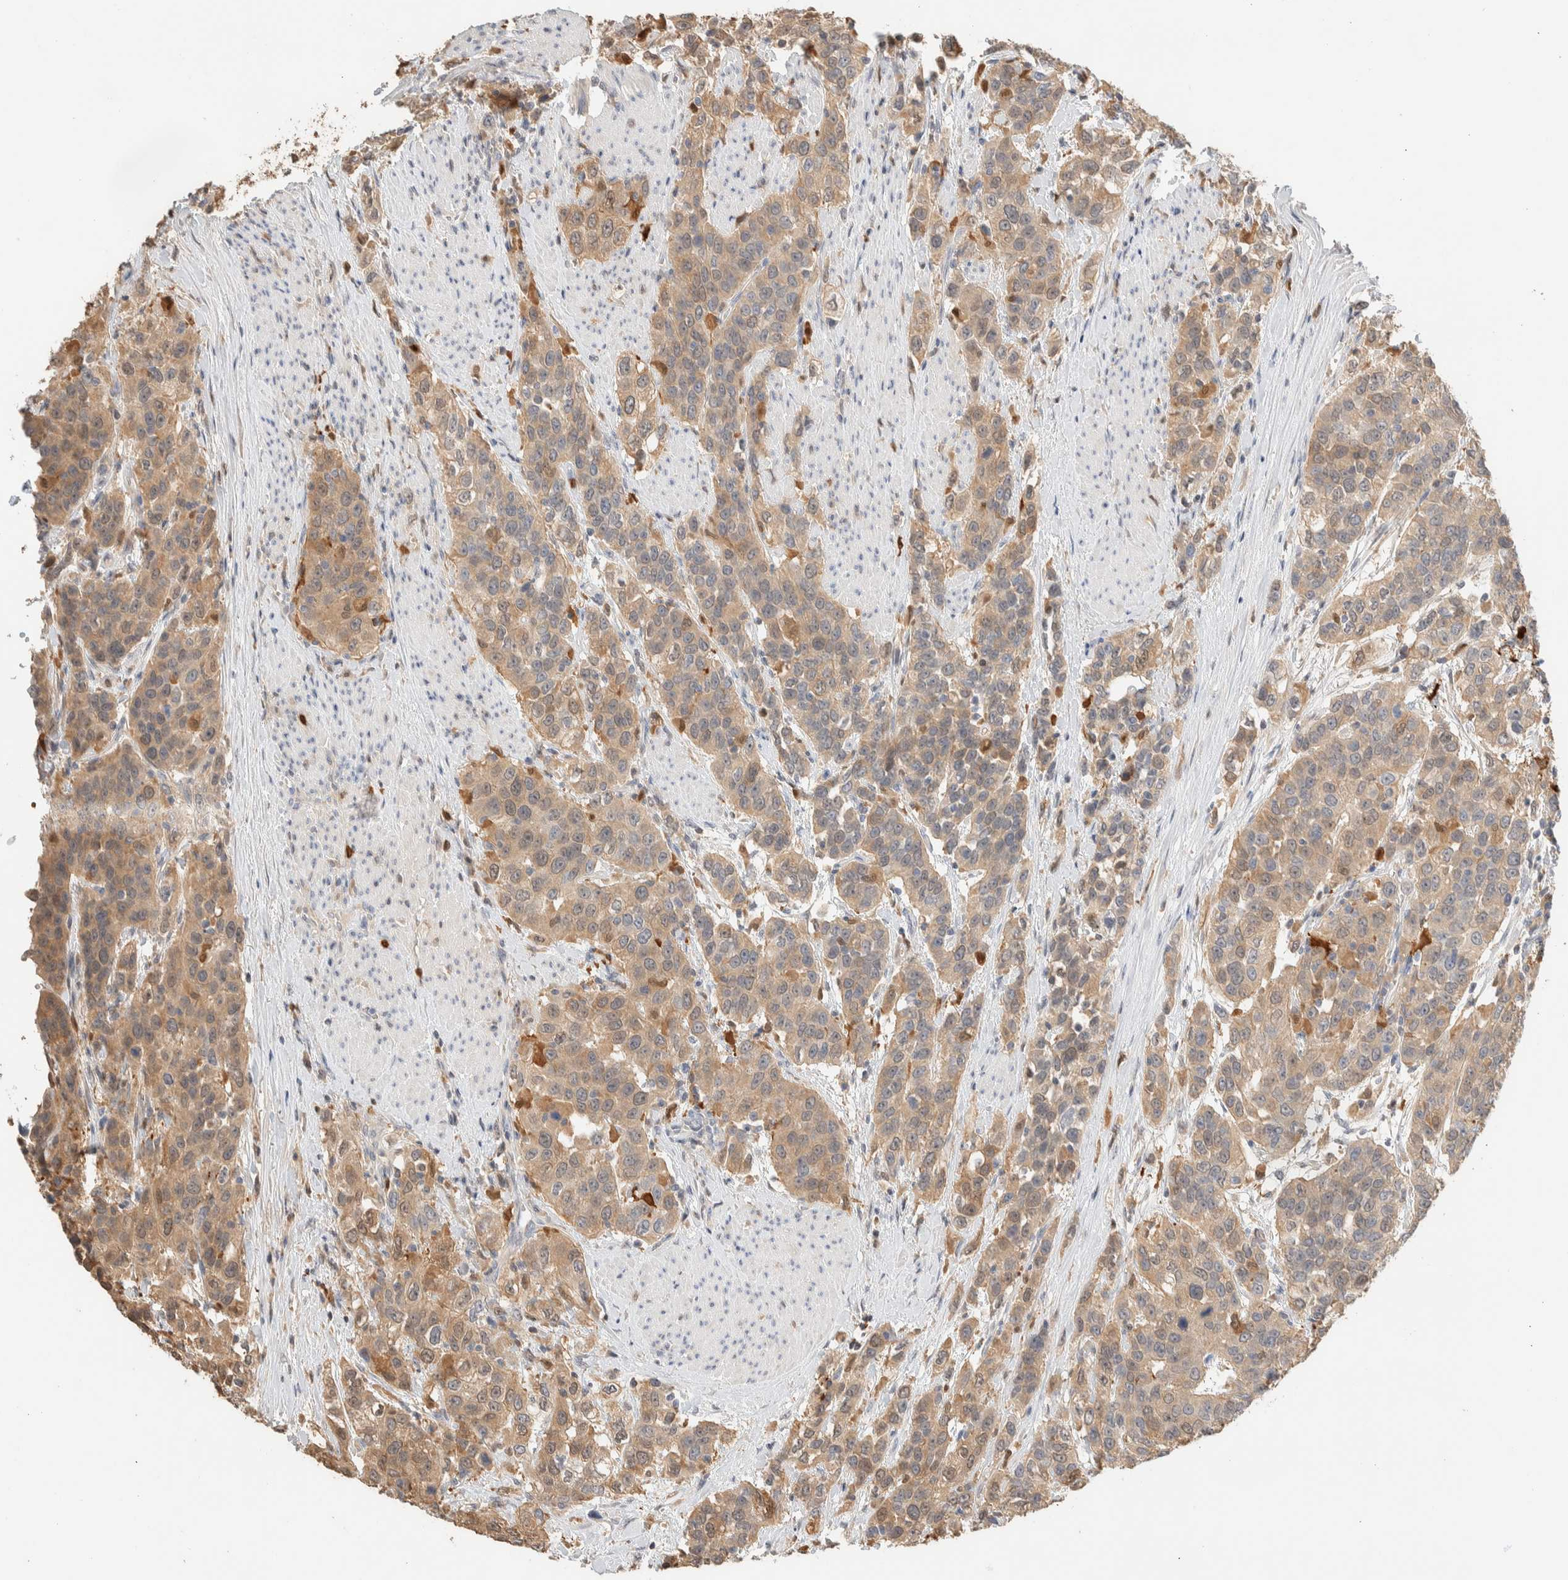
{"staining": {"intensity": "weak", "quantity": ">75%", "location": "cytoplasmic/membranous"}, "tissue": "urothelial cancer", "cell_type": "Tumor cells", "image_type": "cancer", "snomed": [{"axis": "morphology", "description": "Urothelial carcinoma, High grade"}, {"axis": "topography", "description": "Urinary bladder"}], "caption": "Immunohistochemical staining of human high-grade urothelial carcinoma demonstrates weak cytoplasmic/membranous protein staining in about >75% of tumor cells.", "gene": "SETD4", "patient": {"sex": "female", "age": 80}}